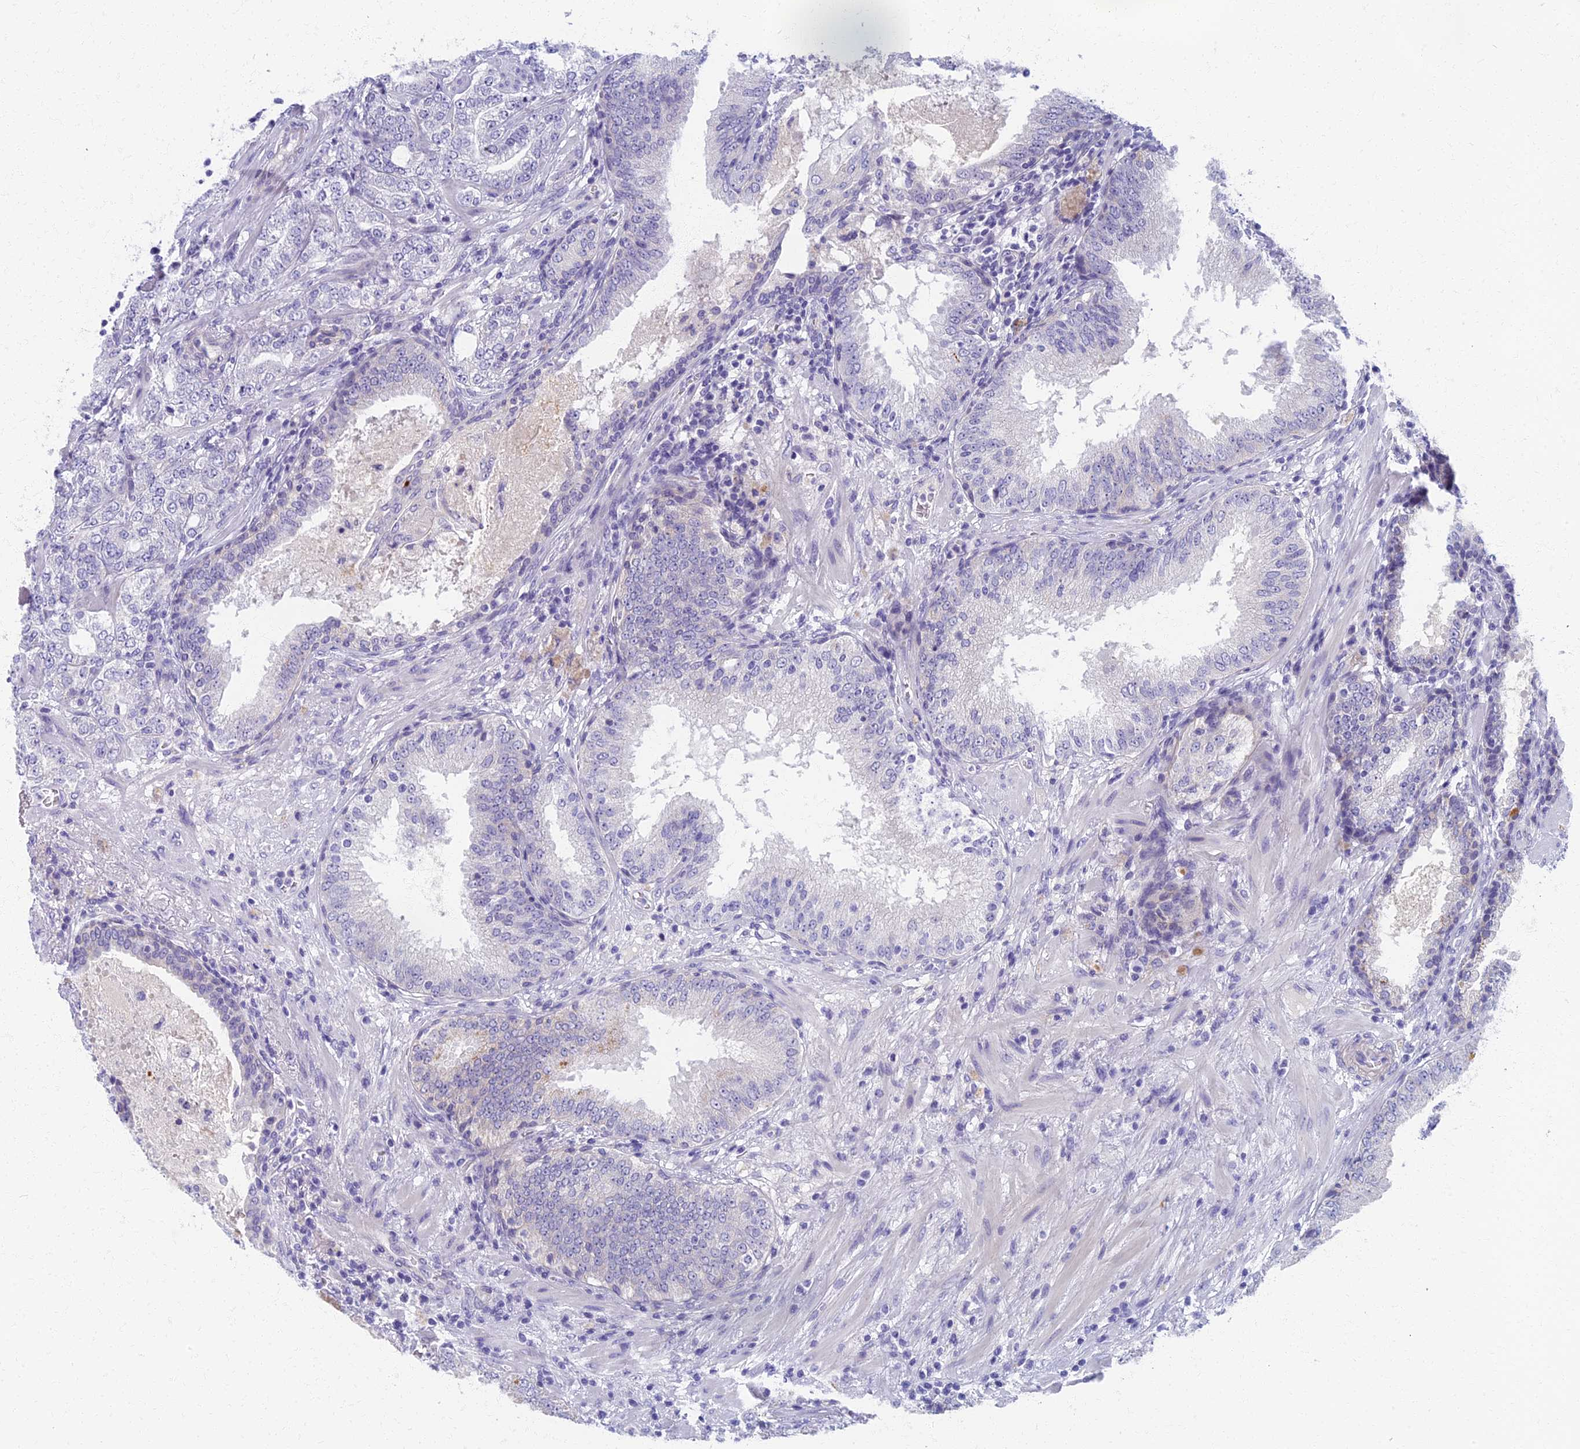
{"staining": {"intensity": "negative", "quantity": "none", "location": "none"}, "tissue": "prostate cancer", "cell_type": "Tumor cells", "image_type": "cancer", "snomed": [{"axis": "morphology", "description": "Adenocarcinoma, High grade"}, {"axis": "topography", "description": "Prostate"}], "caption": "This is a image of immunohistochemistry staining of prostate high-grade adenocarcinoma, which shows no staining in tumor cells.", "gene": "AP4E1", "patient": {"sex": "male", "age": 64}}